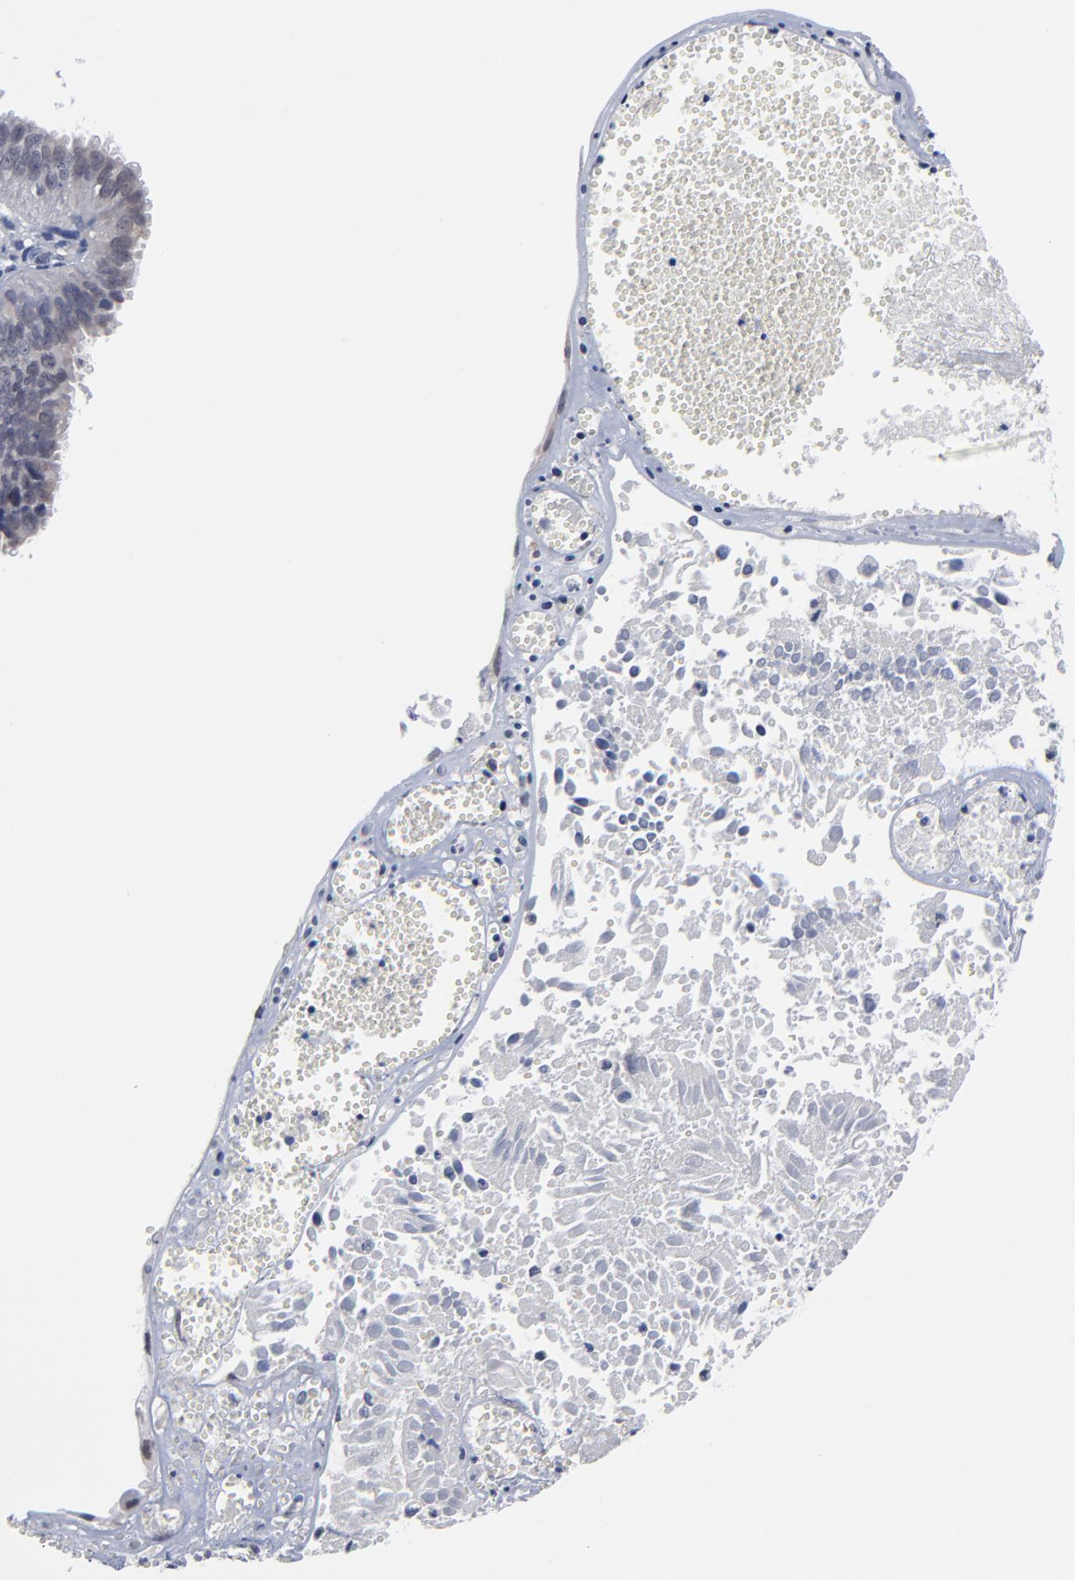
{"staining": {"intensity": "negative", "quantity": "none", "location": "none"}, "tissue": "ovarian cancer", "cell_type": "Tumor cells", "image_type": "cancer", "snomed": [{"axis": "morphology", "description": "Carcinoma, endometroid"}, {"axis": "topography", "description": "Ovary"}], "caption": "Tumor cells are negative for protein expression in human endometroid carcinoma (ovarian). The staining is performed using DAB (3,3'-diaminobenzidine) brown chromogen with nuclei counter-stained in using hematoxylin.", "gene": "MAGEA10", "patient": {"sex": "female", "age": 85}}